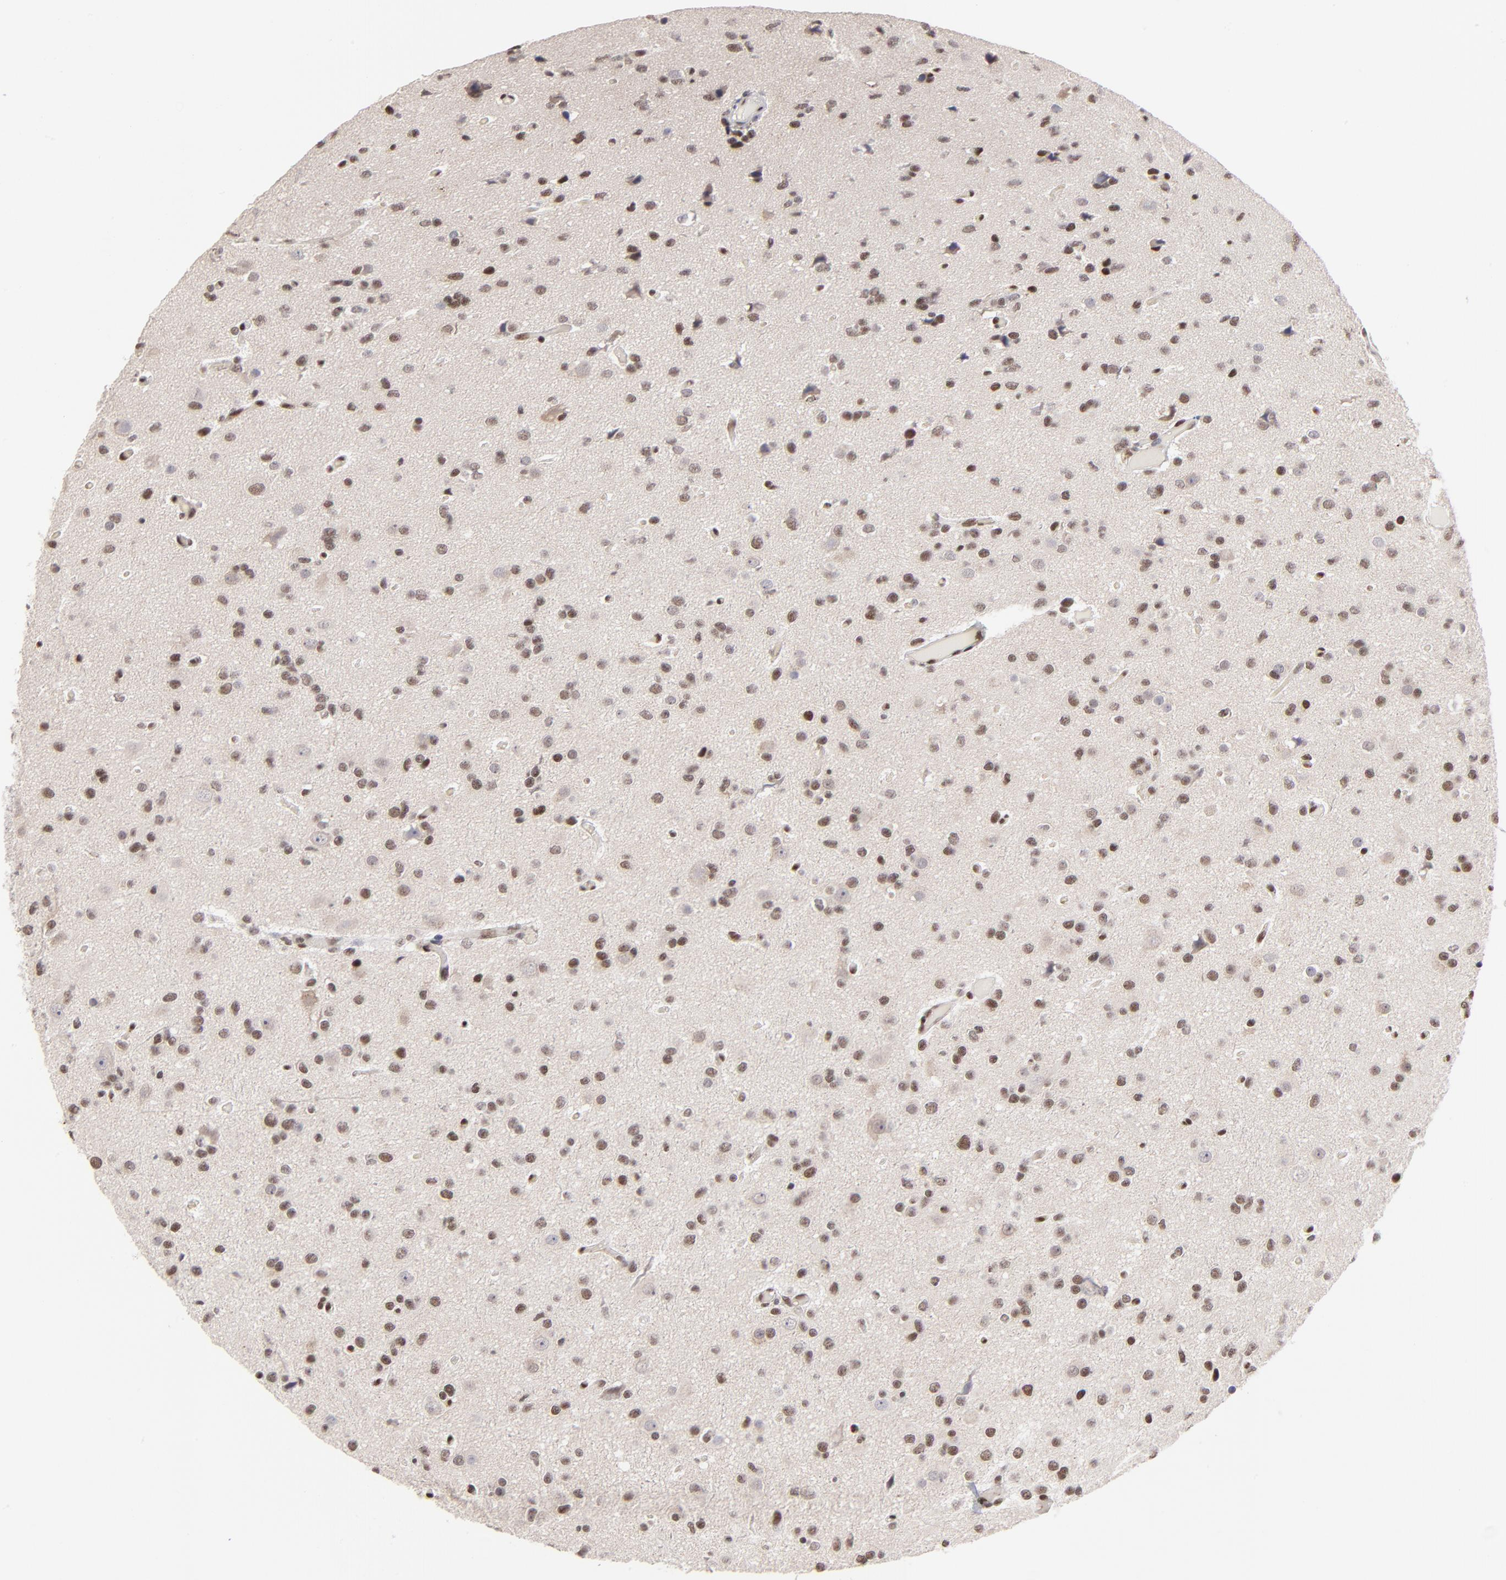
{"staining": {"intensity": "moderate", "quantity": "25%-75%", "location": "nuclear"}, "tissue": "glioma", "cell_type": "Tumor cells", "image_type": "cancer", "snomed": [{"axis": "morphology", "description": "Glioma, malignant, Low grade"}, {"axis": "topography", "description": "Brain"}], "caption": "High-power microscopy captured an immunohistochemistry (IHC) histopathology image of glioma, revealing moderate nuclear staining in approximately 25%-75% of tumor cells.", "gene": "GABPA", "patient": {"sex": "male", "age": 42}}